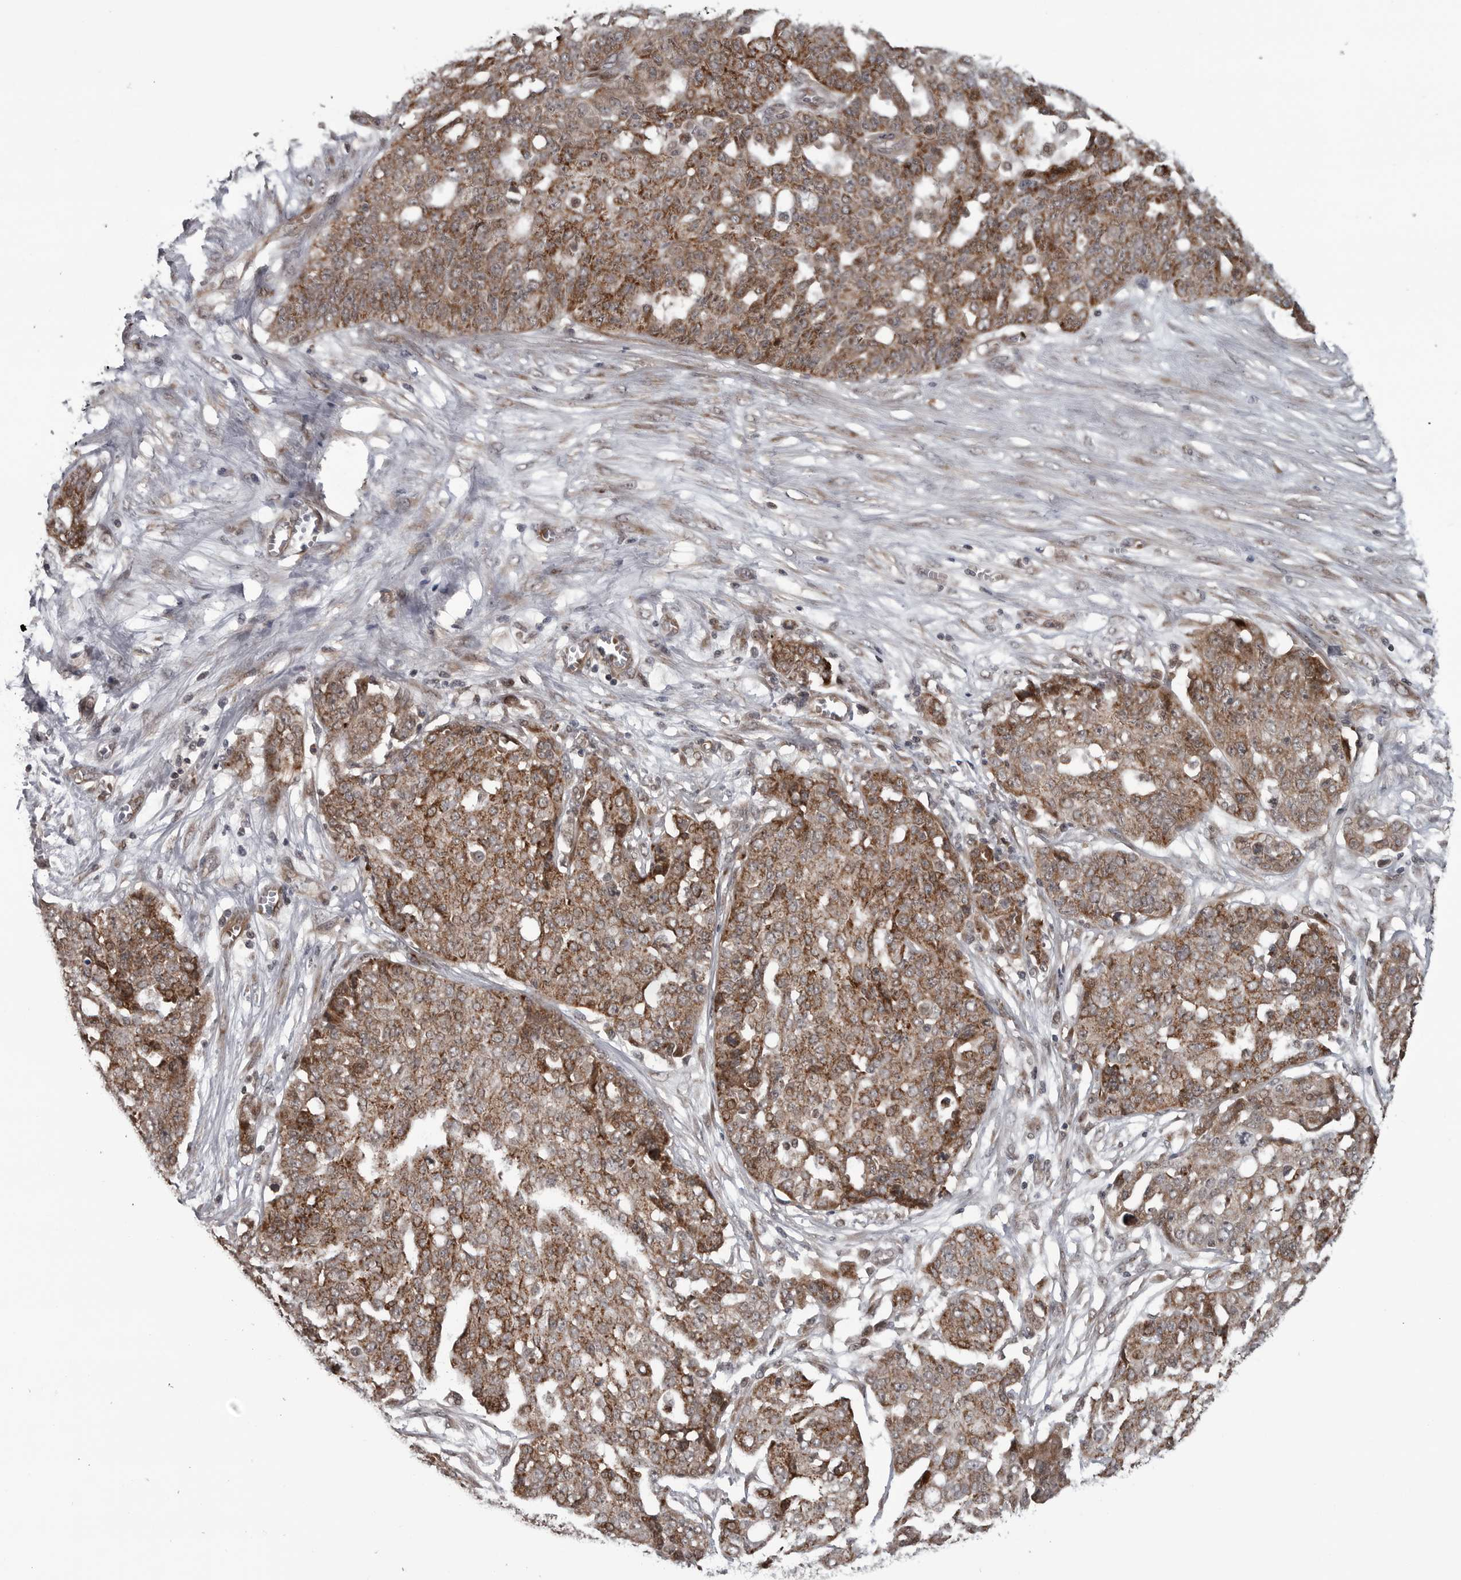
{"staining": {"intensity": "strong", "quantity": ">75%", "location": "cytoplasmic/membranous"}, "tissue": "ovarian cancer", "cell_type": "Tumor cells", "image_type": "cancer", "snomed": [{"axis": "morphology", "description": "Cystadenocarcinoma, serous, NOS"}, {"axis": "topography", "description": "Soft tissue"}, {"axis": "topography", "description": "Ovary"}], "caption": "Immunohistochemistry (IHC) of ovarian cancer demonstrates high levels of strong cytoplasmic/membranous expression in approximately >75% of tumor cells. (Stains: DAB in brown, nuclei in blue, Microscopy: brightfield microscopy at high magnification).", "gene": "FAAP100", "patient": {"sex": "female", "age": 57}}